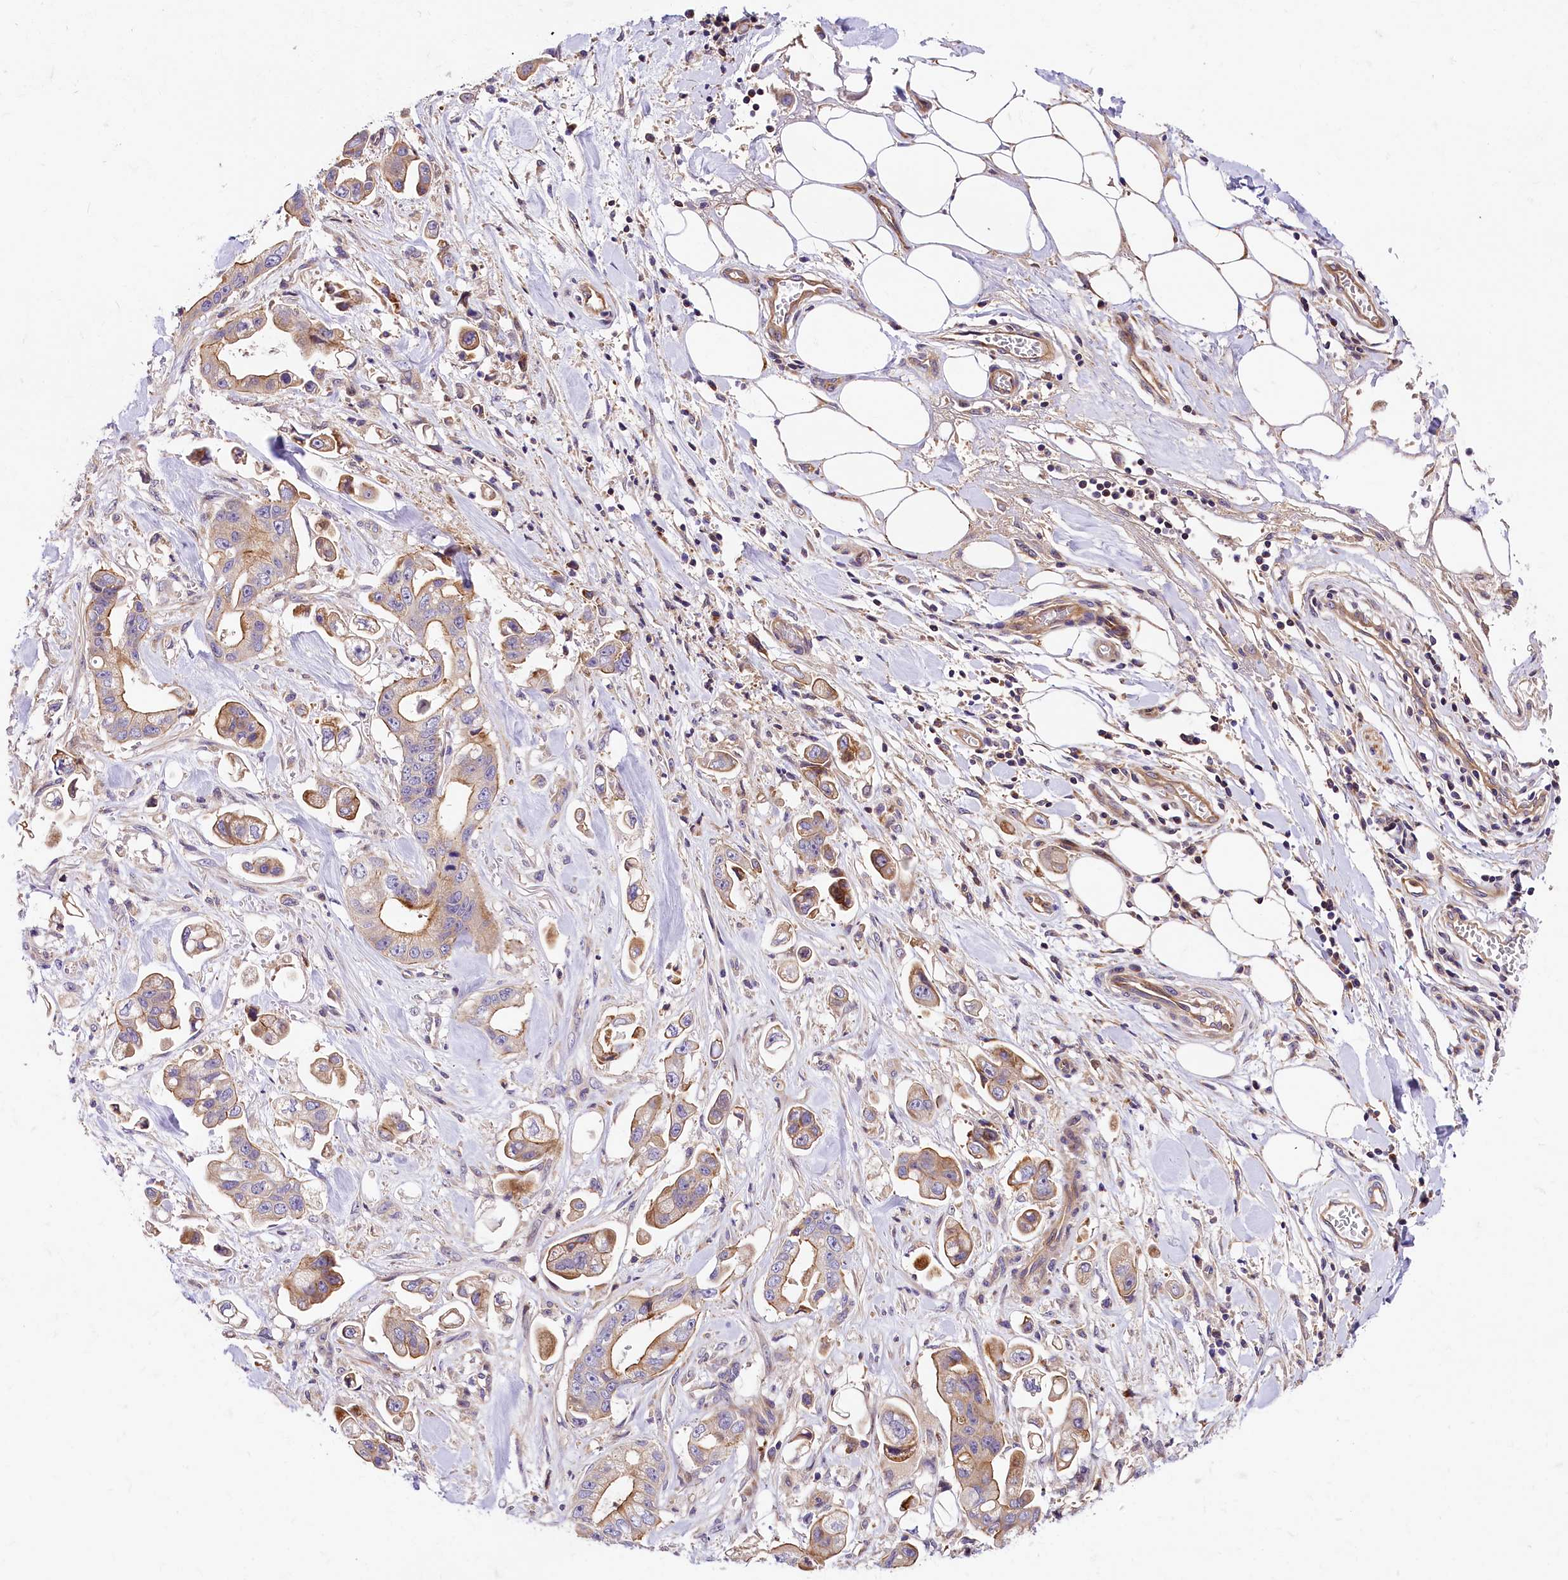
{"staining": {"intensity": "moderate", "quantity": "25%-75%", "location": "cytoplasmic/membranous"}, "tissue": "stomach cancer", "cell_type": "Tumor cells", "image_type": "cancer", "snomed": [{"axis": "morphology", "description": "Adenocarcinoma, NOS"}, {"axis": "topography", "description": "Stomach"}], "caption": "Brown immunohistochemical staining in adenocarcinoma (stomach) demonstrates moderate cytoplasmic/membranous staining in approximately 25%-75% of tumor cells. The protein is shown in brown color, while the nuclei are stained blue.", "gene": "ARMC6", "patient": {"sex": "male", "age": 62}}